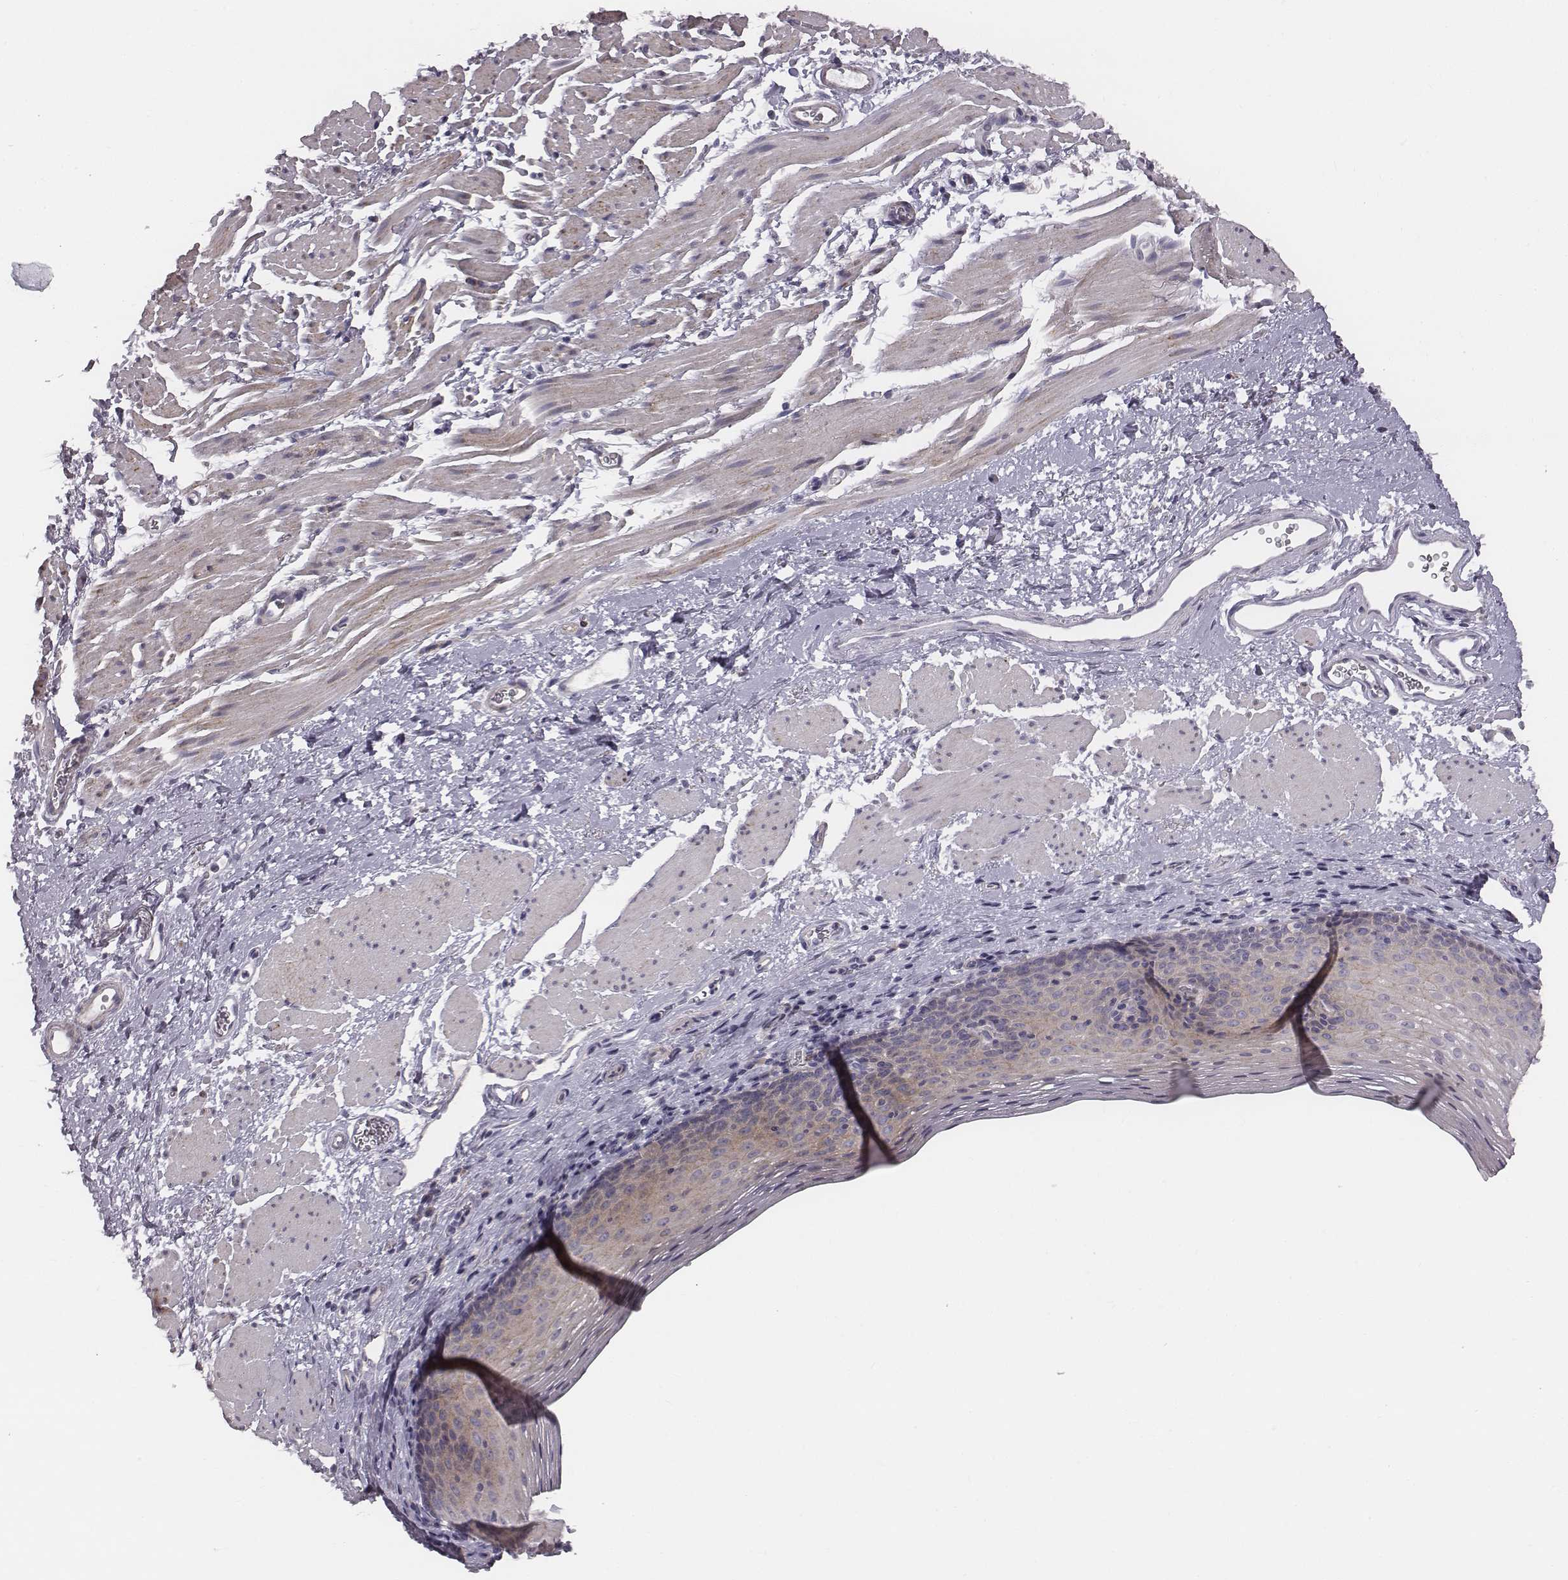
{"staining": {"intensity": "weak", "quantity": "<25%", "location": "cytoplasmic/membranous"}, "tissue": "esophagus", "cell_type": "Squamous epithelial cells", "image_type": "normal", "snomed": [{"axis": "morphology", "description": "Normal tissue, NOS"}, {"axis": "topography", "description": "Esophagus"}], "caption": "Protein analysis of unremarkable esophagus exhibits no significant positivity in squamous epithelial cells.", "gene": "PRKCZ", "patient": {"sex": "female", "age": 68}}